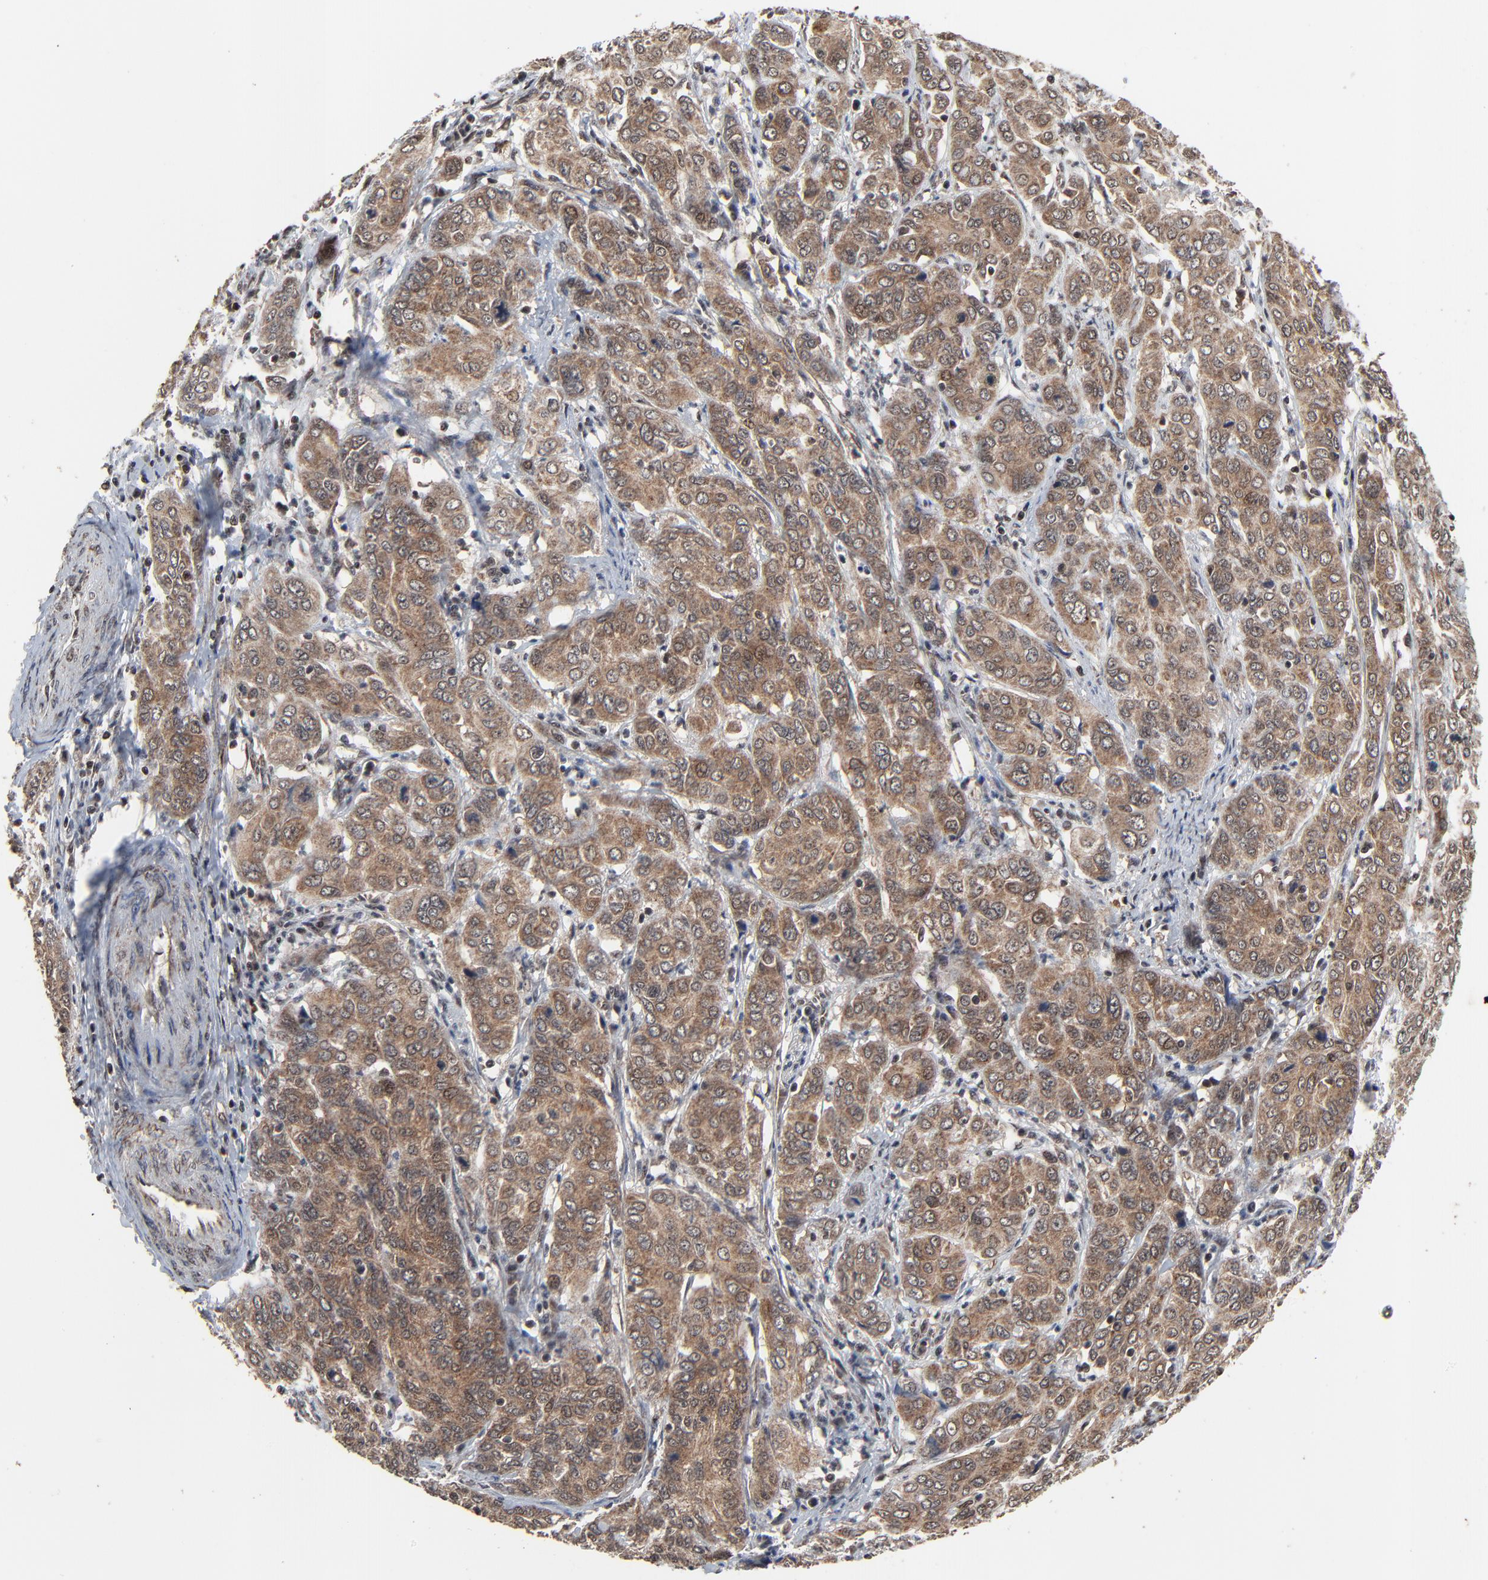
{"staining": {"intensity": "moderate", "quantity": ">75%", "location": "cytoplasmic/membranous"}, "tissue": "cervical cancer", "cell_type": "Tumor cells", "image_type": "cancer", "snomed": [{"axis": "morphology", "description": "Squamous cell carcinoma, NOS"}, {"axis": "topography", "description": "Cervix"}], "caption": "IHC of human cervical cancer (squamous cell carcinoma) reveals medium levels of moderate cytoplasmic/membranous expression in approximately >75% of tumor cells.", "gene": "RHOJ", "patient": {"sex": "female", "age": 38}}